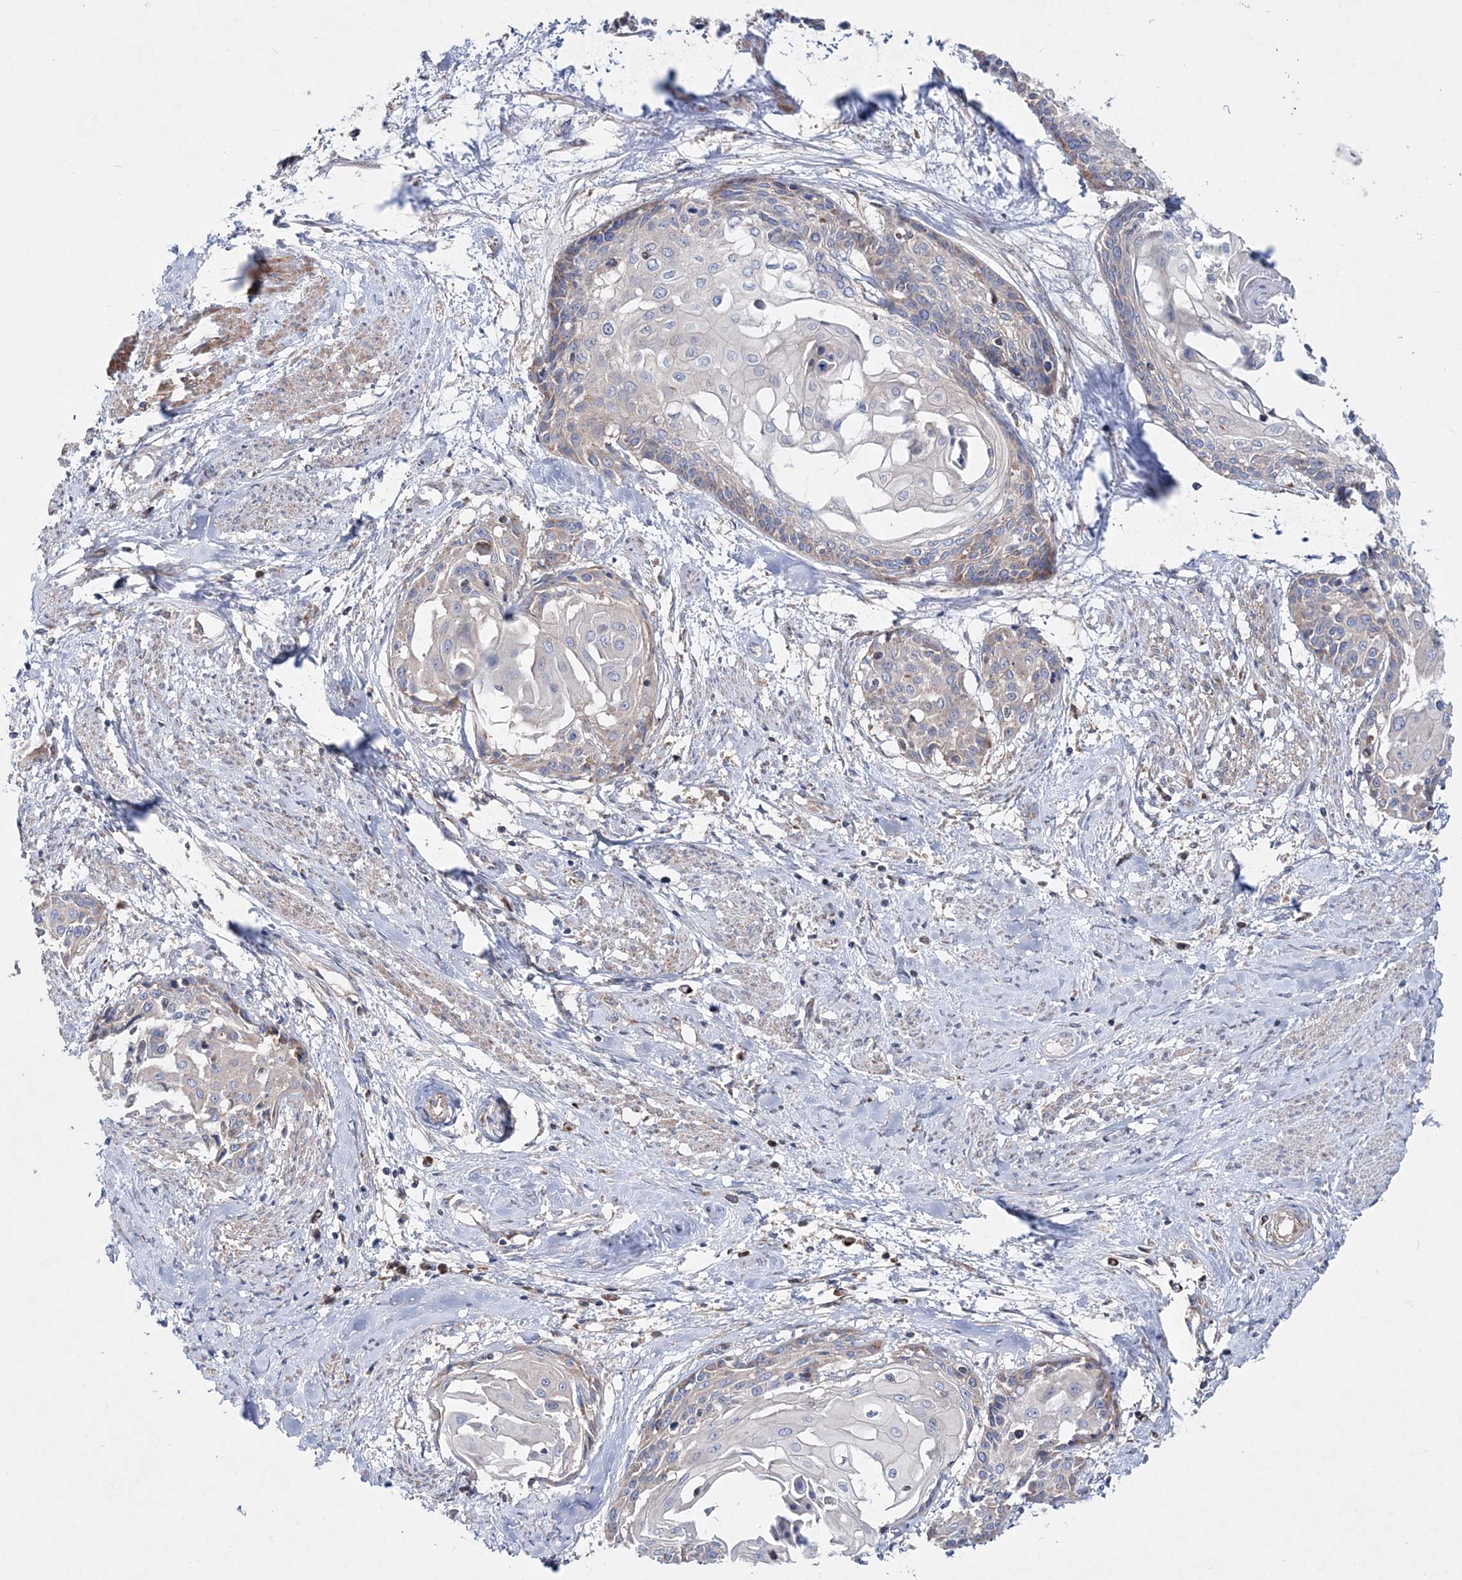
{"staining": {"intensity": "negative", "quantity": "none", "location": "none"}, "tissue": "cervical cancer", "cell_type": "Tumor cells", "image_type": "cancer", "snomed": [{"axis": "morphology", "description": "Squamous cell carcinoma, NOS"}, {"axis": "topography", "description": "Cervix"}], "caption": "Cervical cancer stained for a protein using immunohistochemistry (IHC) displays no positivity tumor cells.", "gene": "NGLY1", "patient": {"sex": "female", "age": 57}}